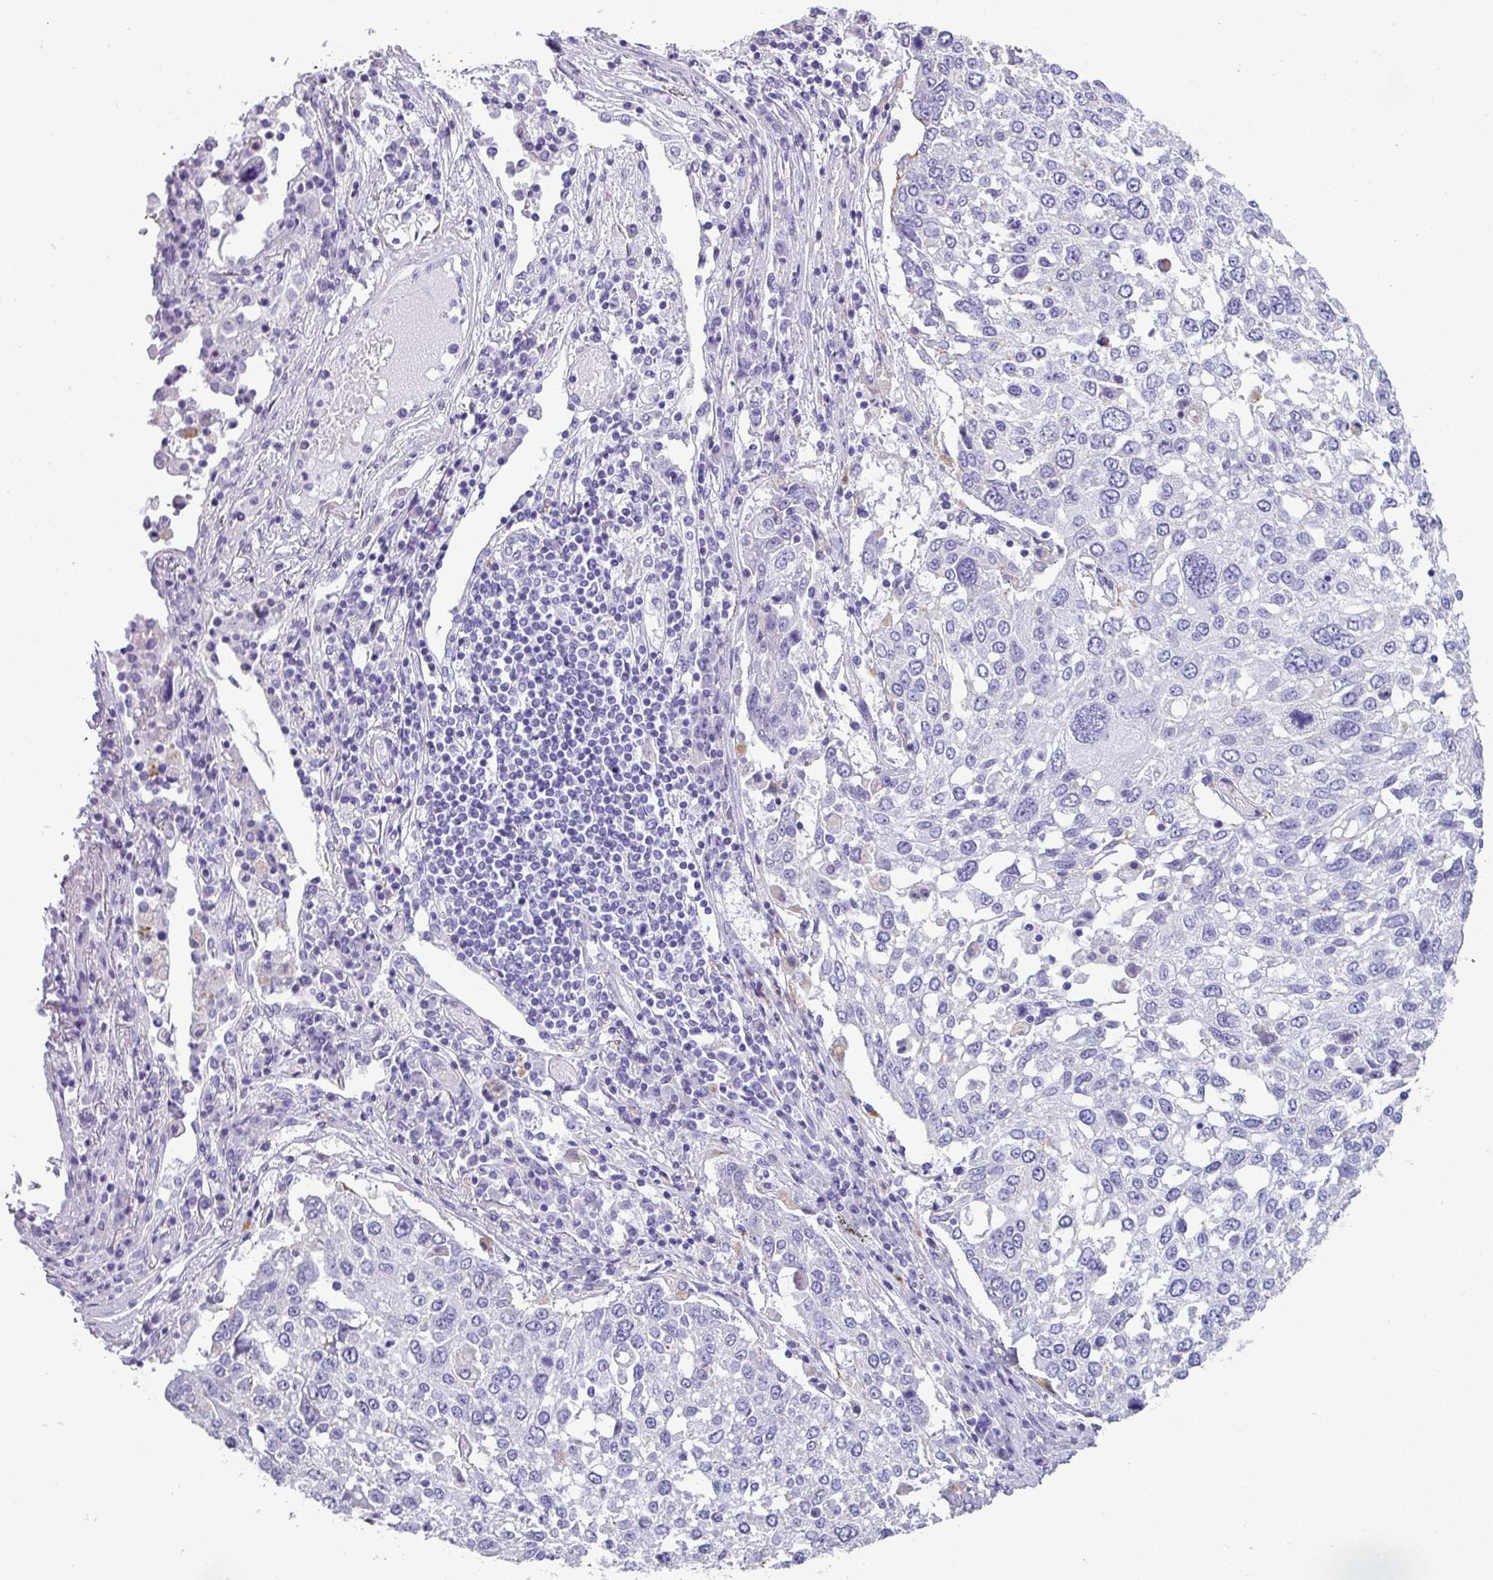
{"staining": {"intensity": "negative", "quantity": "none", "location": "none"}, "tissue": "lung cancer", "cell_type": "Tumor cells", "image_type": "cancer", "snomed": [{"axis": "morphology", "description": "Squamous cell carcinoma, NOS"}, {"axis": "topography", "description": "Lung"}], "caption": "This is an IHC histopathology image of lung squamous cell carcinoma. There is no positivity in tumor cells.", "gene": "ZNF568", "patient": {"sex": "male", "age": 65}}